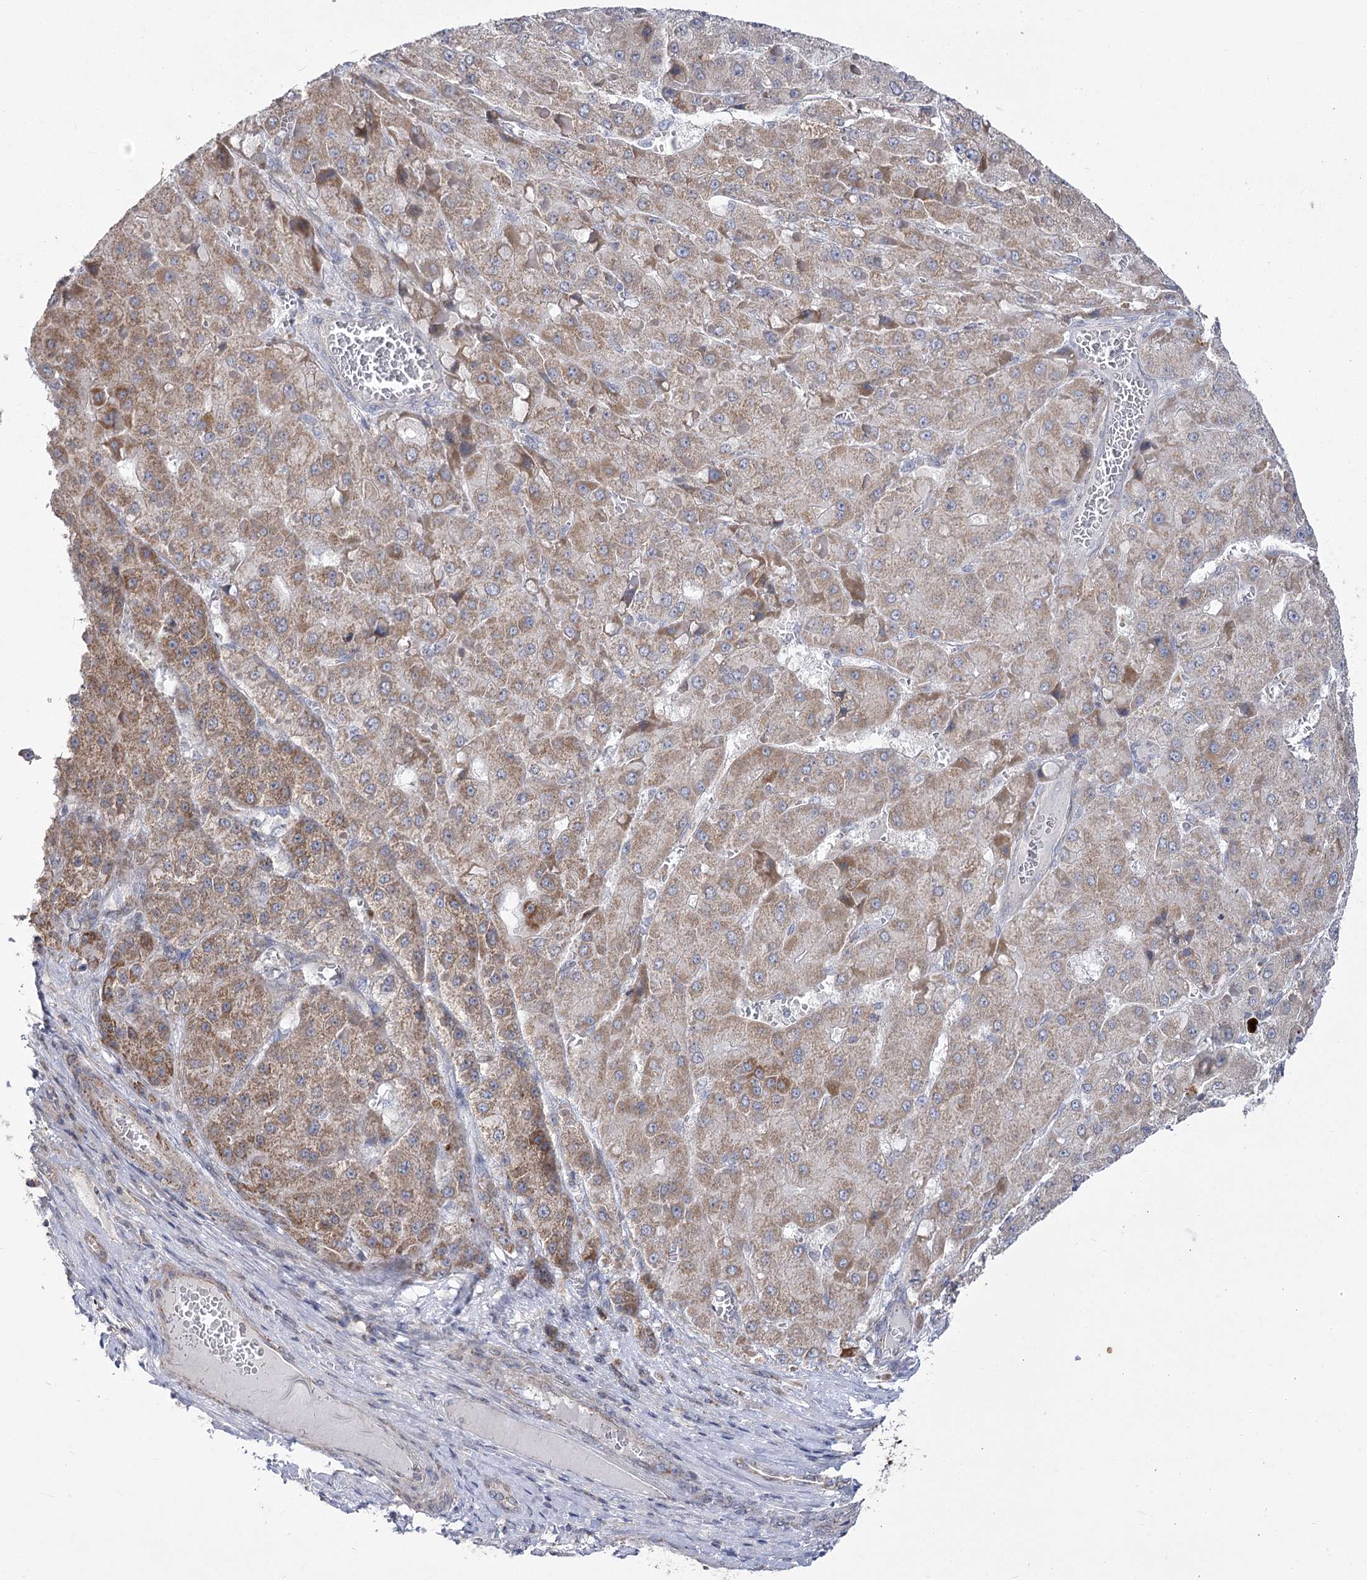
{"staining": {"intensity": "moderate", "quantity": ">75%", "location": "cytoplasmic/membranous"}, "tissue": "liver cancer", "cell_type": "Tumor cells", "image_type": "cancer", "snomed": [{"axis": "morphology", "description": "Carcinoma, Hepatocellular, NOS"}, {"axis": "topography", "description": "Liver"}], "caption": "Brown immunohistochemical staining in human liver cancer (hepatocellular carcinoma) exhibits moderate cytoplasmic/membranous staining in approximately >75% of tumor cells. (DAB (3,3'-diaminobenzidine) = brown stain, brightfield microscopy at high magnification).", "gene": "PDHB", "patient": {"sex": "female", "age": 73}}